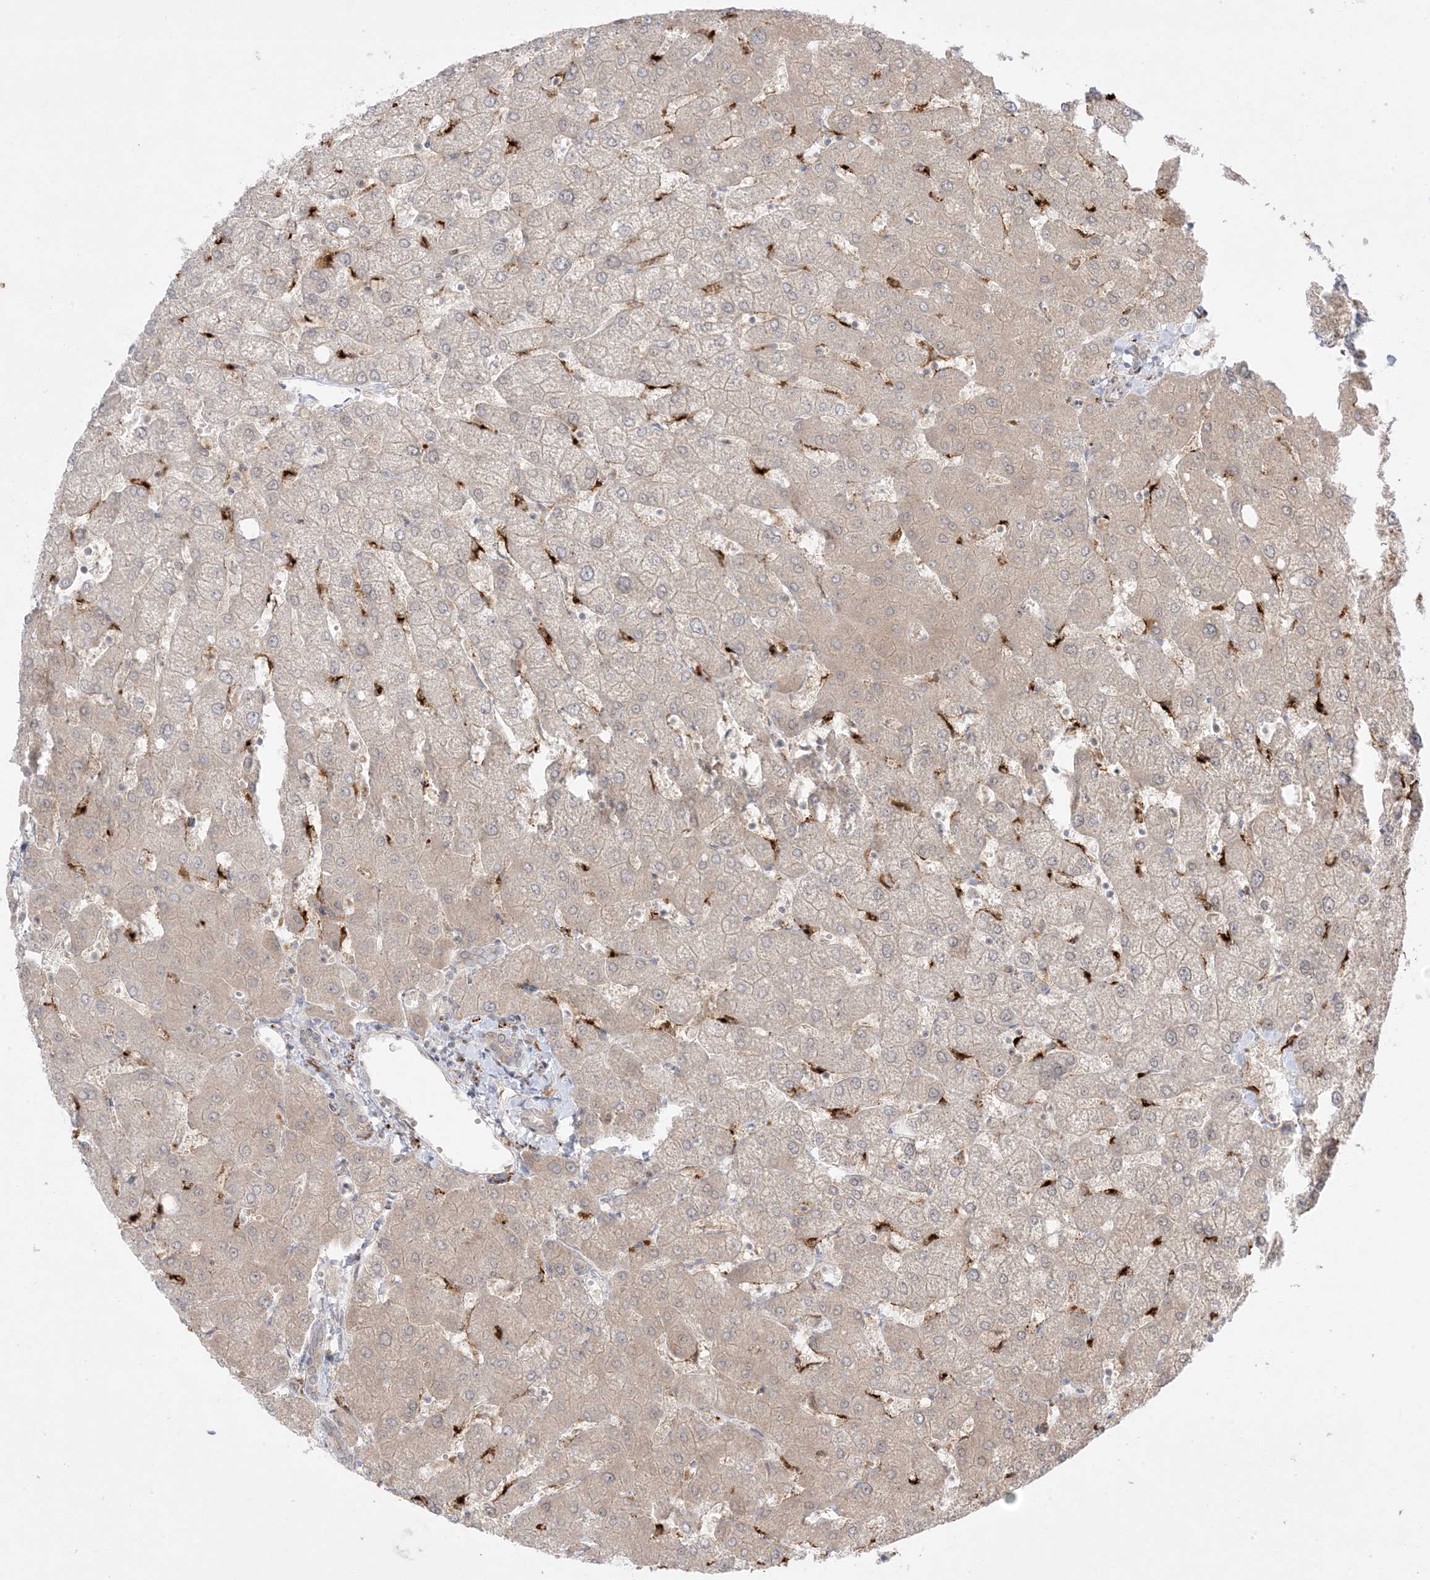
{"staining": {"intensity": "weak", "quantity": ">75%", "location": "cytoplasmic/membranous"}, "tissue": "liver", "cell_type": "Cholangiocytes", "image_type": "normal", "snomed": [{"axis": "morphology", "description": "Normal tissue, NOS"}, {"axis": "topography", "description": "Liver"}], "caption": "Protein analysis of normal liver shows weak cytoplasmic/membranous staining in approximately >75% of cholangiocytes.", "gene": "PTK6", "patient": {"sex": "female", "age": 54}}